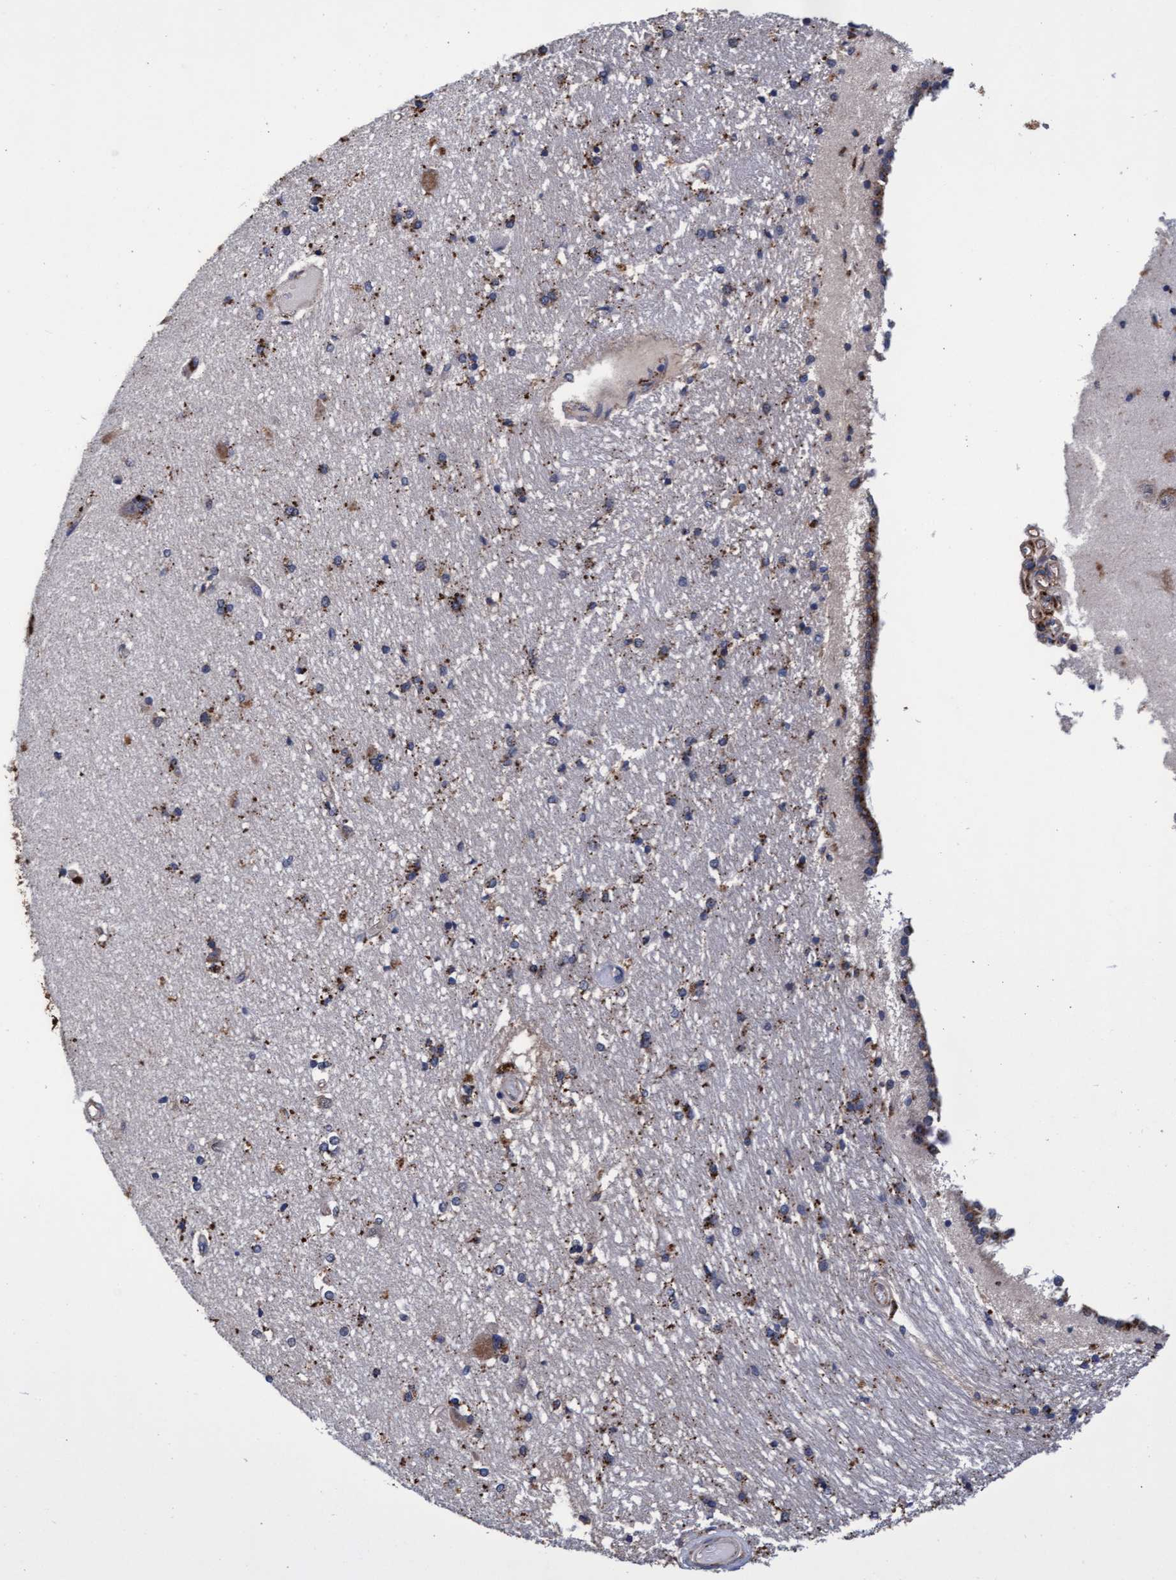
{"staining": {"intensity": "moderate", "quantity": ">75%", "location": "cytoplasmic/membranous"}, "tissue": "hippocampus", "cell_type": "Glial cells", "image_type": "normal", "snomed": [{"axis": "morphology", "description": "Normal tissue, NOS"}, {"axis": "topography", "description": "Hippocampus"}], "caption": "An image showing moderate cytoplasmic/membranous positivity in approximately >75% of glial cells in benign hippocampus, as visualized by brown immunohistochemical staining.", "gene": "CPQ", "patient": {"sex": "male", "age": 45}}